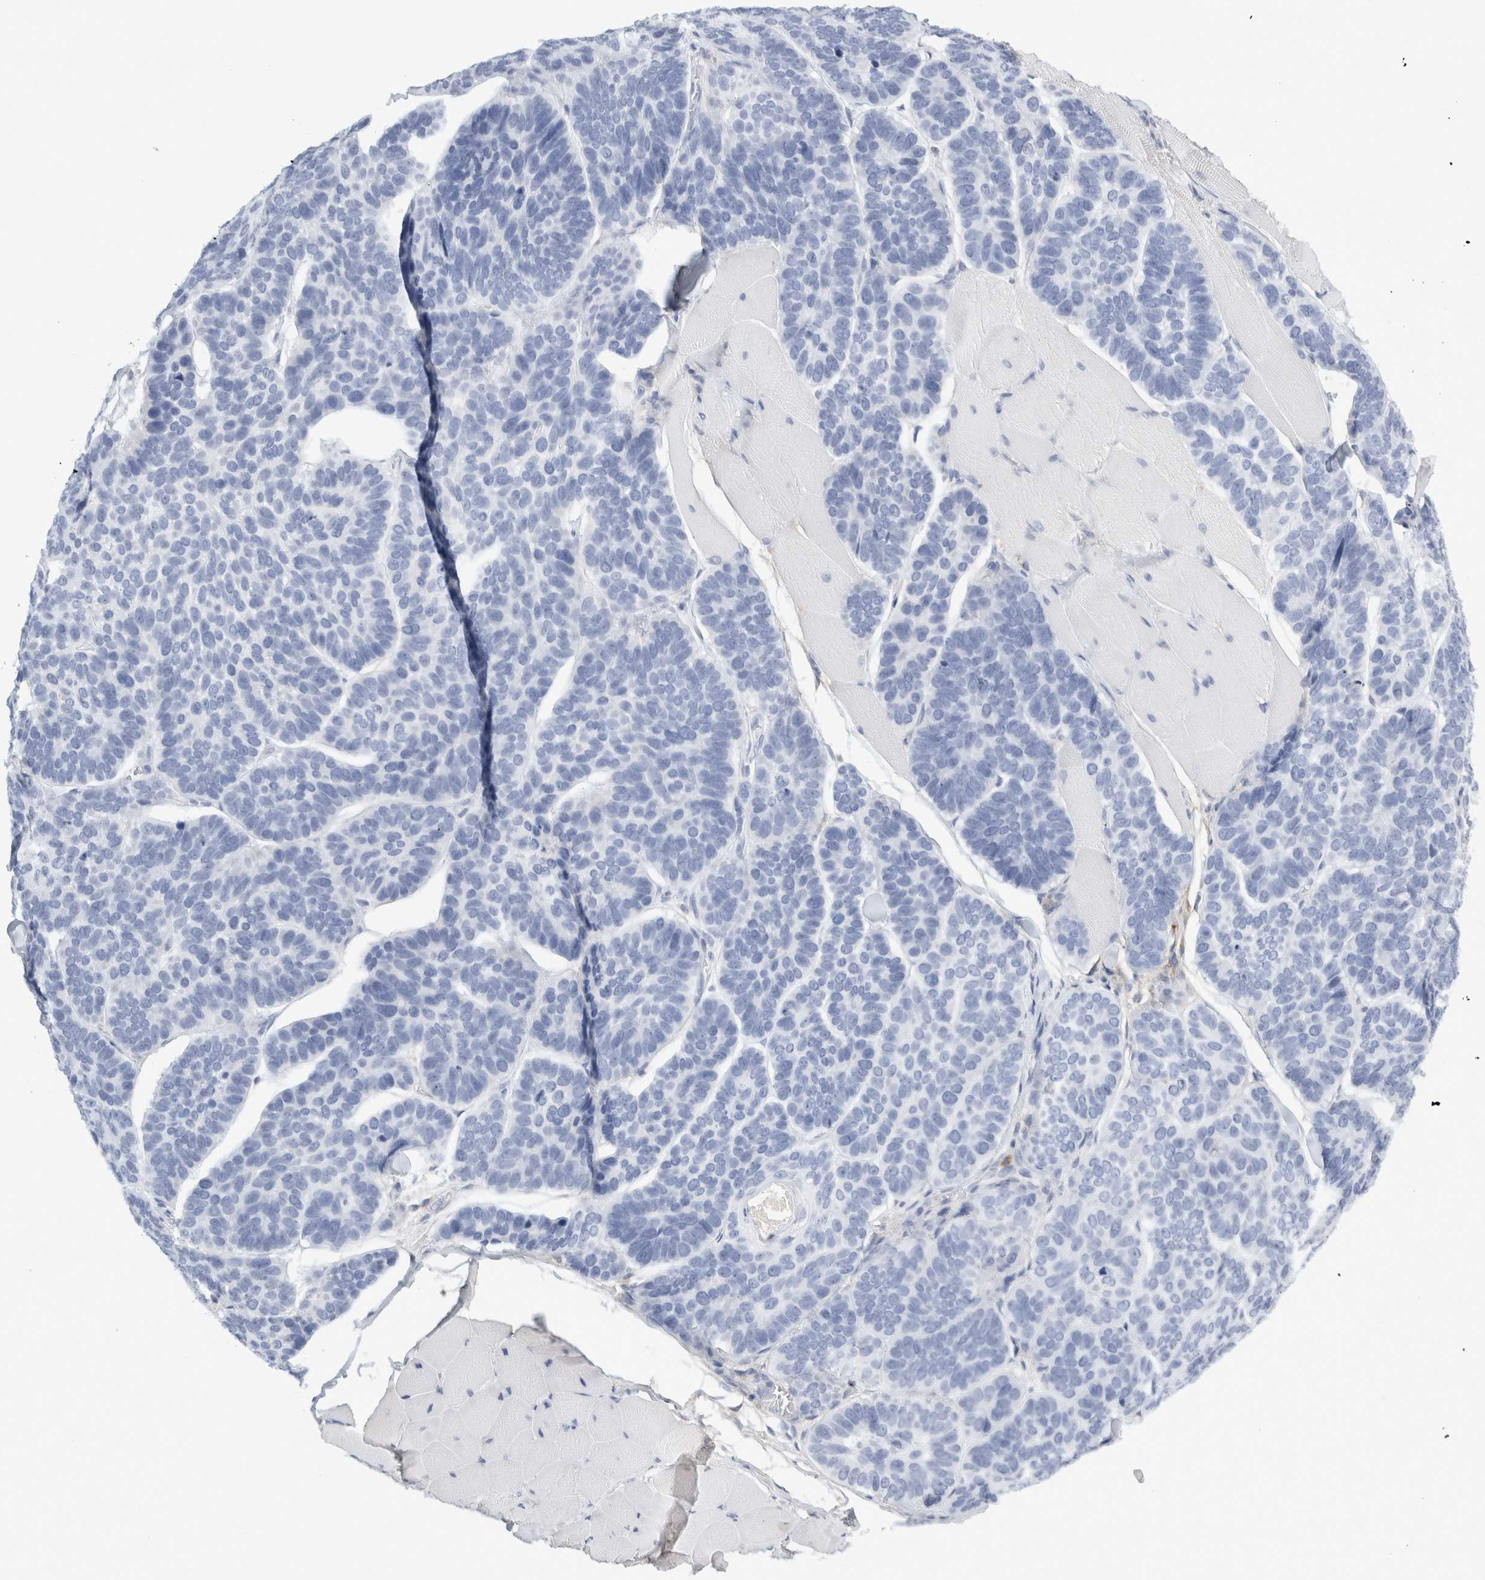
{"staining": {"intensity": "negative", "quantity": "none", "location": "none"}, "tissue": "skin cancer", "cell_type": "Tumor cells", "image_type": "cancer", "snomed": [{"axis": "morphology", "description": "Basal cell carcinoma"}, {"axis": "topography", "description": "Skin"}], "caption": "Immunohistochemistry image of neoplastic tissue: skin cancer stained with DAB displays no significant protein expression in tumor cells.", "gene": "FGL2", "patient": {"sex": "male", "age": 62}}